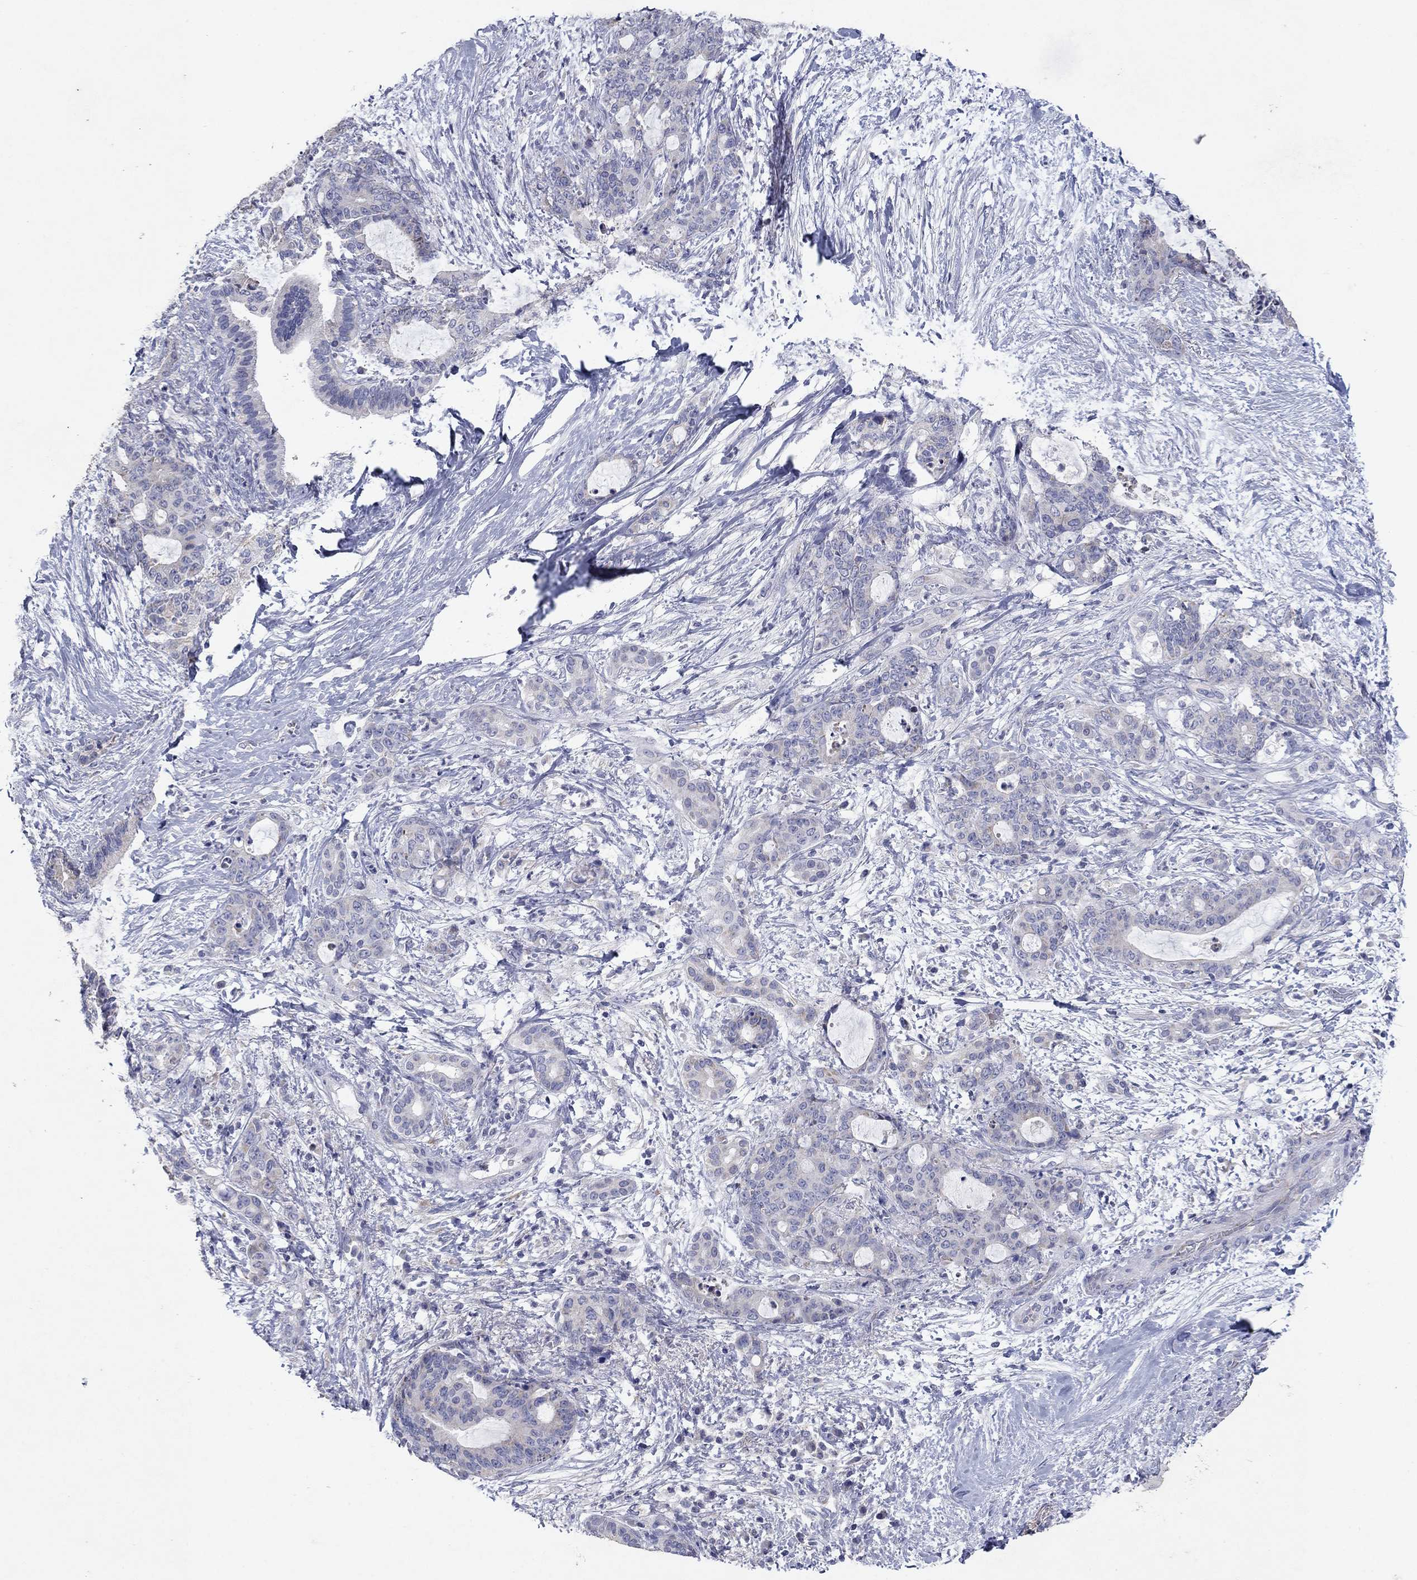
{"staining": {"intensity": "negative", "quantity": "none", "location": "none"}, "tissue": "liver cancer", "cell_type": "Tumor cells", "image_type": "cancer", "snomed": [{"axis": "morphology", "description": "Cholangiocarcinoma"}, {"axis": "topography", "description": "Liver"}], "caption": "Immunohistochemistry (IHC) micrograph of human liver cancer stained for a protein (brown), which displays no expression in tumor cells.", "gene": "PTGDS", "patient": {"sex": "female", "age": 73}}